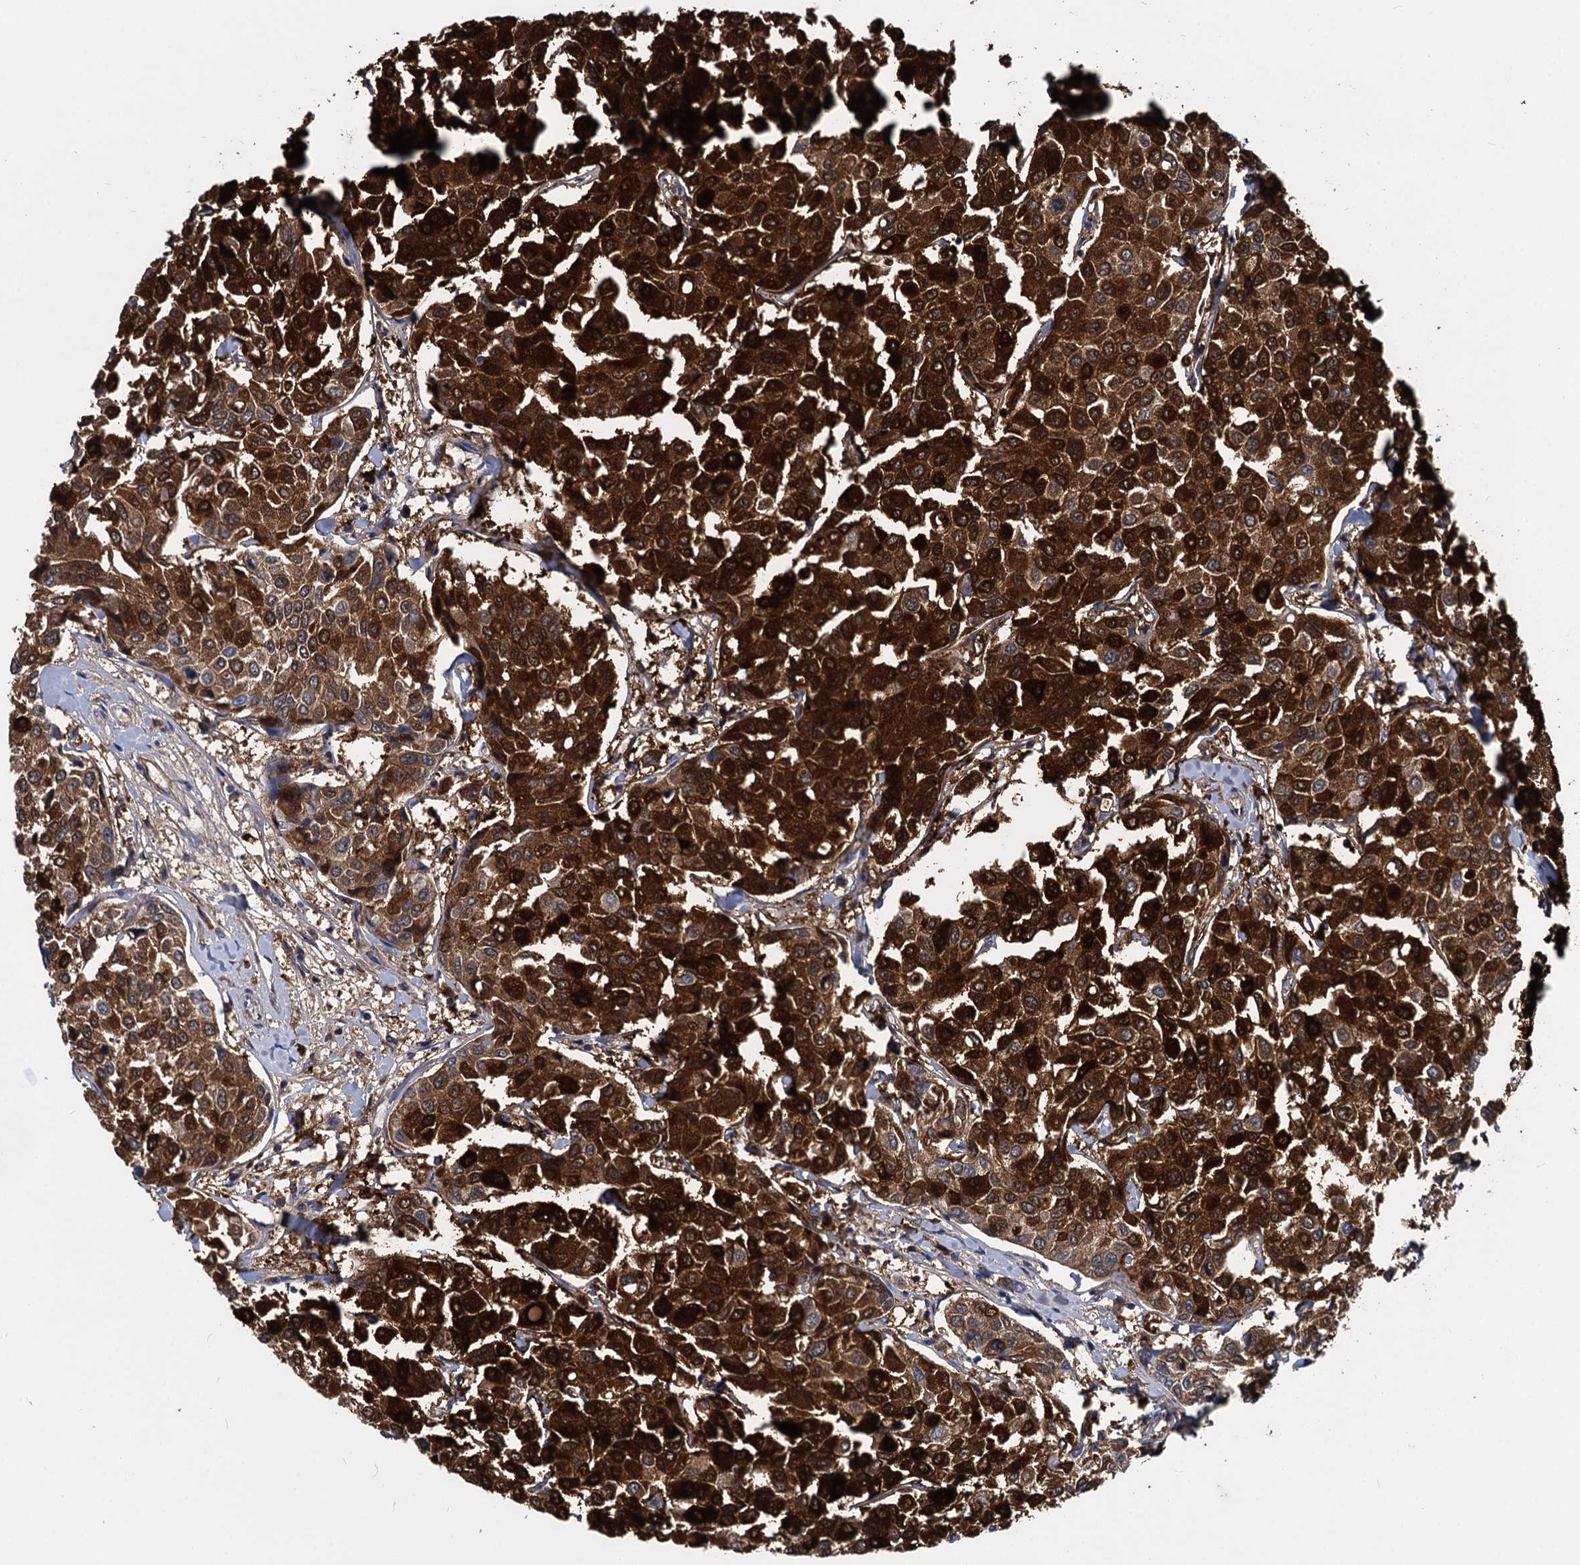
{"staining": {"intensity": "strong", "quantity": ">75%", "location": "cytoplasmic/membranous"}, "tissue": "breast cancer", "cell_type": "Tumor cells", "image_type": "cancer", "snomed": [{"axis": "morphology", "description": "Duct carcinoma"}, {"axis": "topography", "description": "Breast"}], "caption": "Breast cancer (invasive ductal carcinoma) stained for a protein shows strong cytoplasmic/membranous positivity in tumor cells. Using DAB (brown) and hematoxylin (blue) stains, captured at high magnification using brightfield microscopy.", "gene": "GSTM3", "patient": {"sex": "female", "age": 55}}